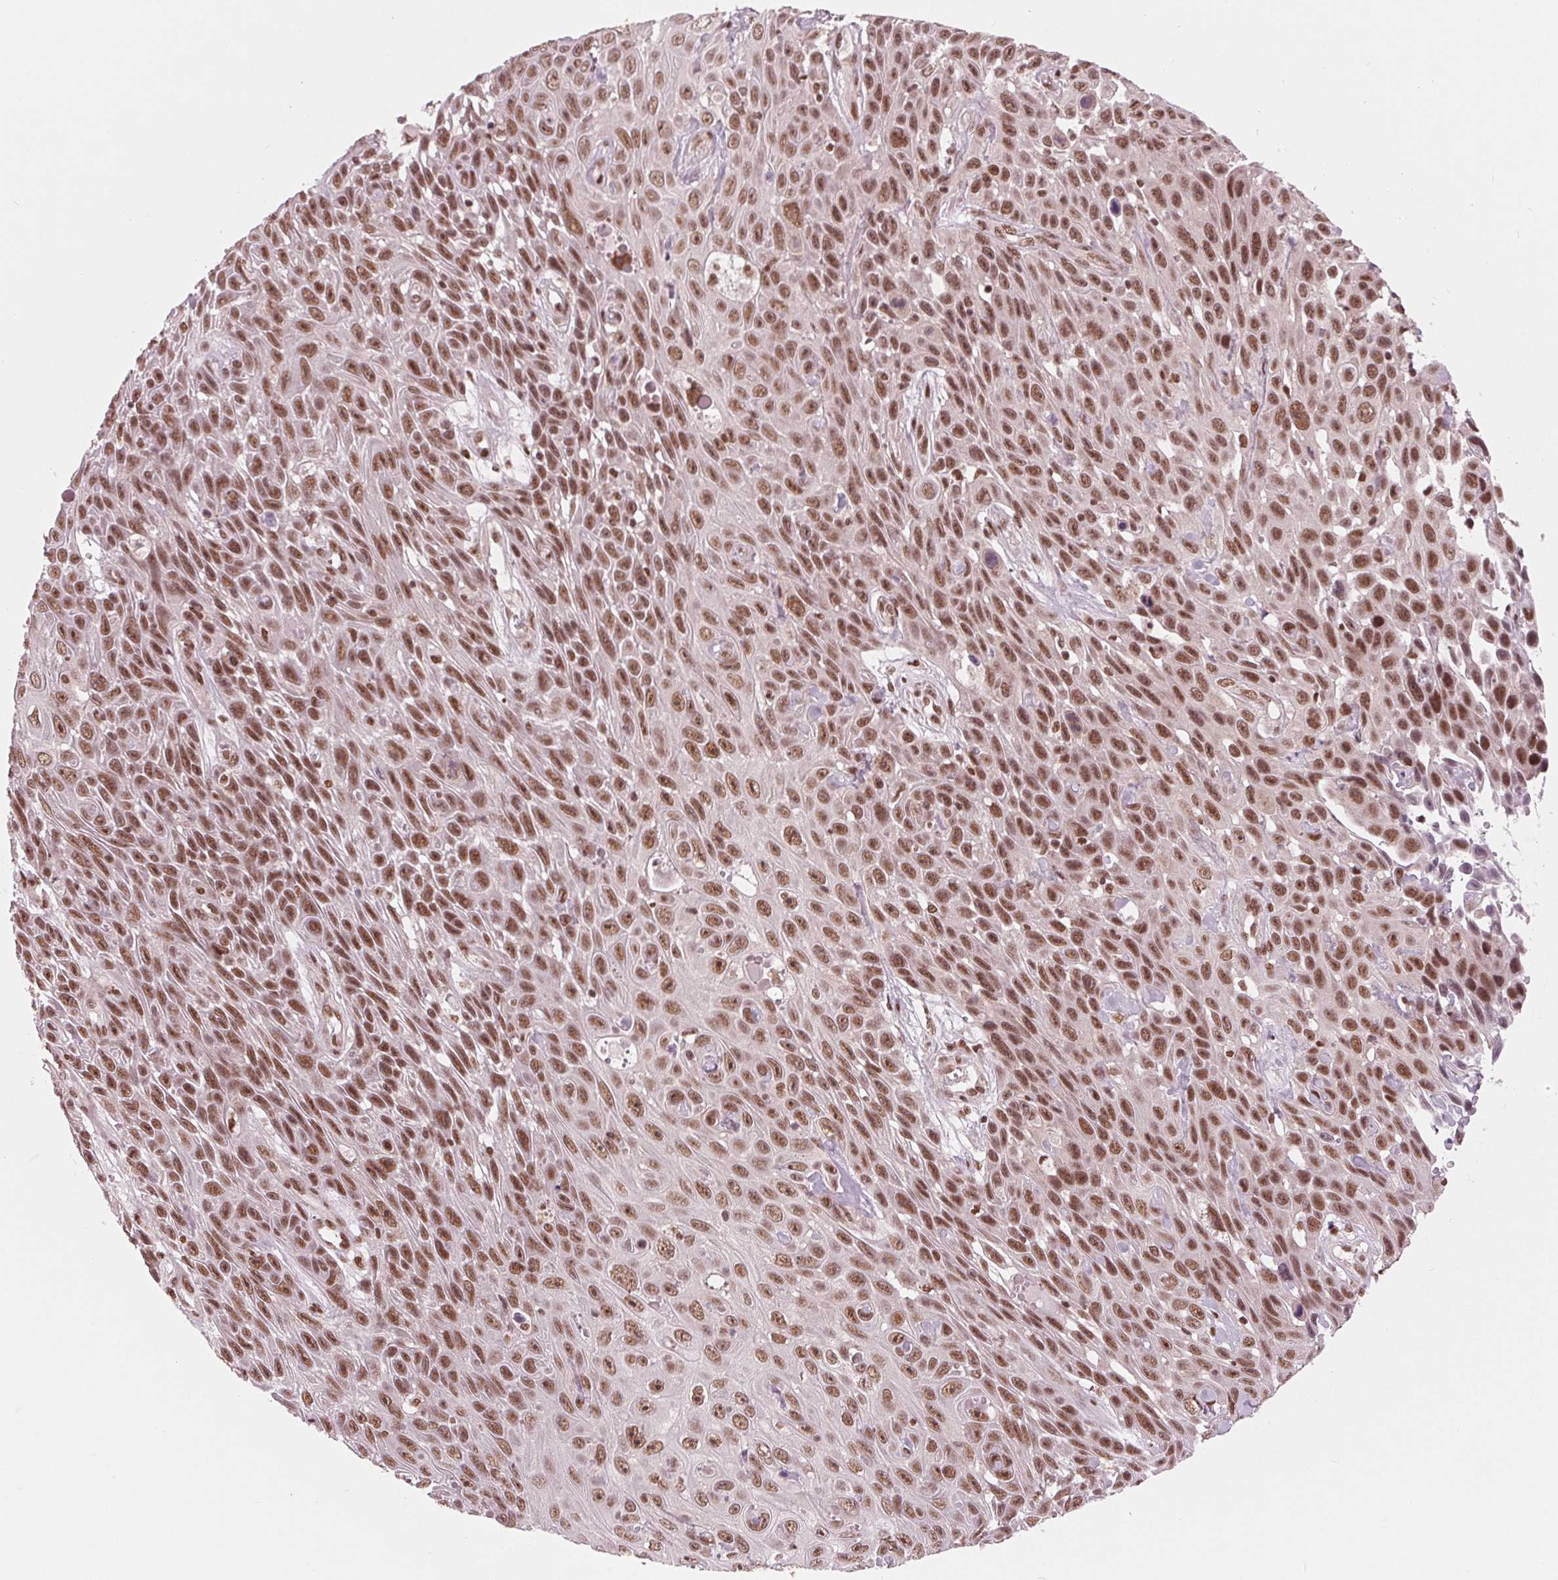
{"staining": {"intensity": "moderate", "quantity": ">75%", "location": "nuclear"}, "tissue": "skin cancer", "cell_type": "Tumor cells", "image_type": "cancer", "snomed": [{"axis": "morphology", "description": "Squamous cell carcinoma, NOS"}, {"axis": "topography", "description": "Skin"}], "caption": "The image reveals immunohistochemical staining of skin cancer (squamous cell carcinoma). There is moderate nuclear positivity is identified in approximately >75% of tumor cells.", "gene": "LSM2", "patient": {"sex": "male", "age": 82}}